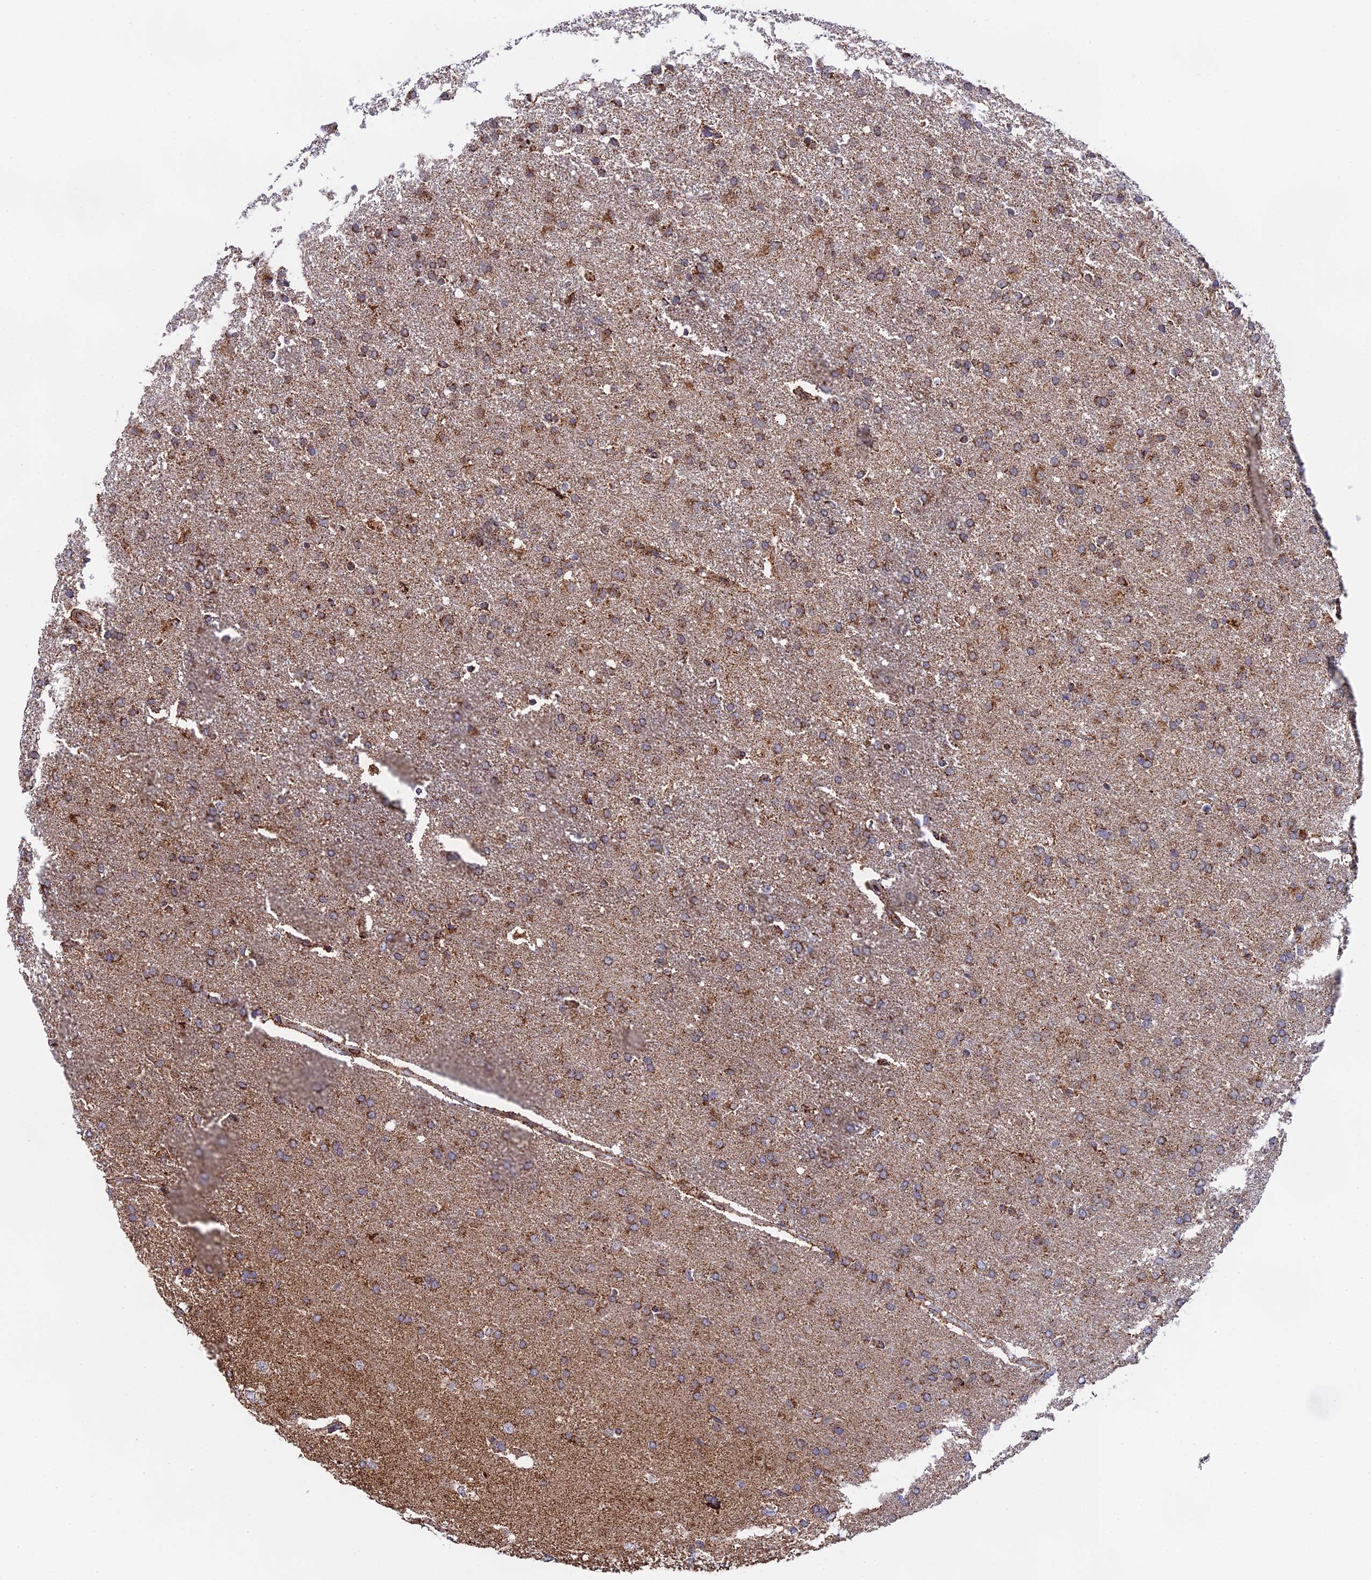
{"staining": {"intensity": "moderate", "quantity": ">75%", "location": "cytoplasmic/membranous"}, "tissue": "glioma", "cell_type": "Tumor cells", "image_type": "cancer", "snomed": [{"axis": "morphology", "description": "Glioma, malignant, High grade"}, {"axis": "topography", "description": "Brain"}], "caption": "The histopathology image reveals immunohistochemical staining of malignant glioma (high-grade). There is moderate cytoplasmic/membranous staining is present in approximately >75% of tumor cells.", "gene": "CDC16", "patient": {"sex": "male", "age": 72}}